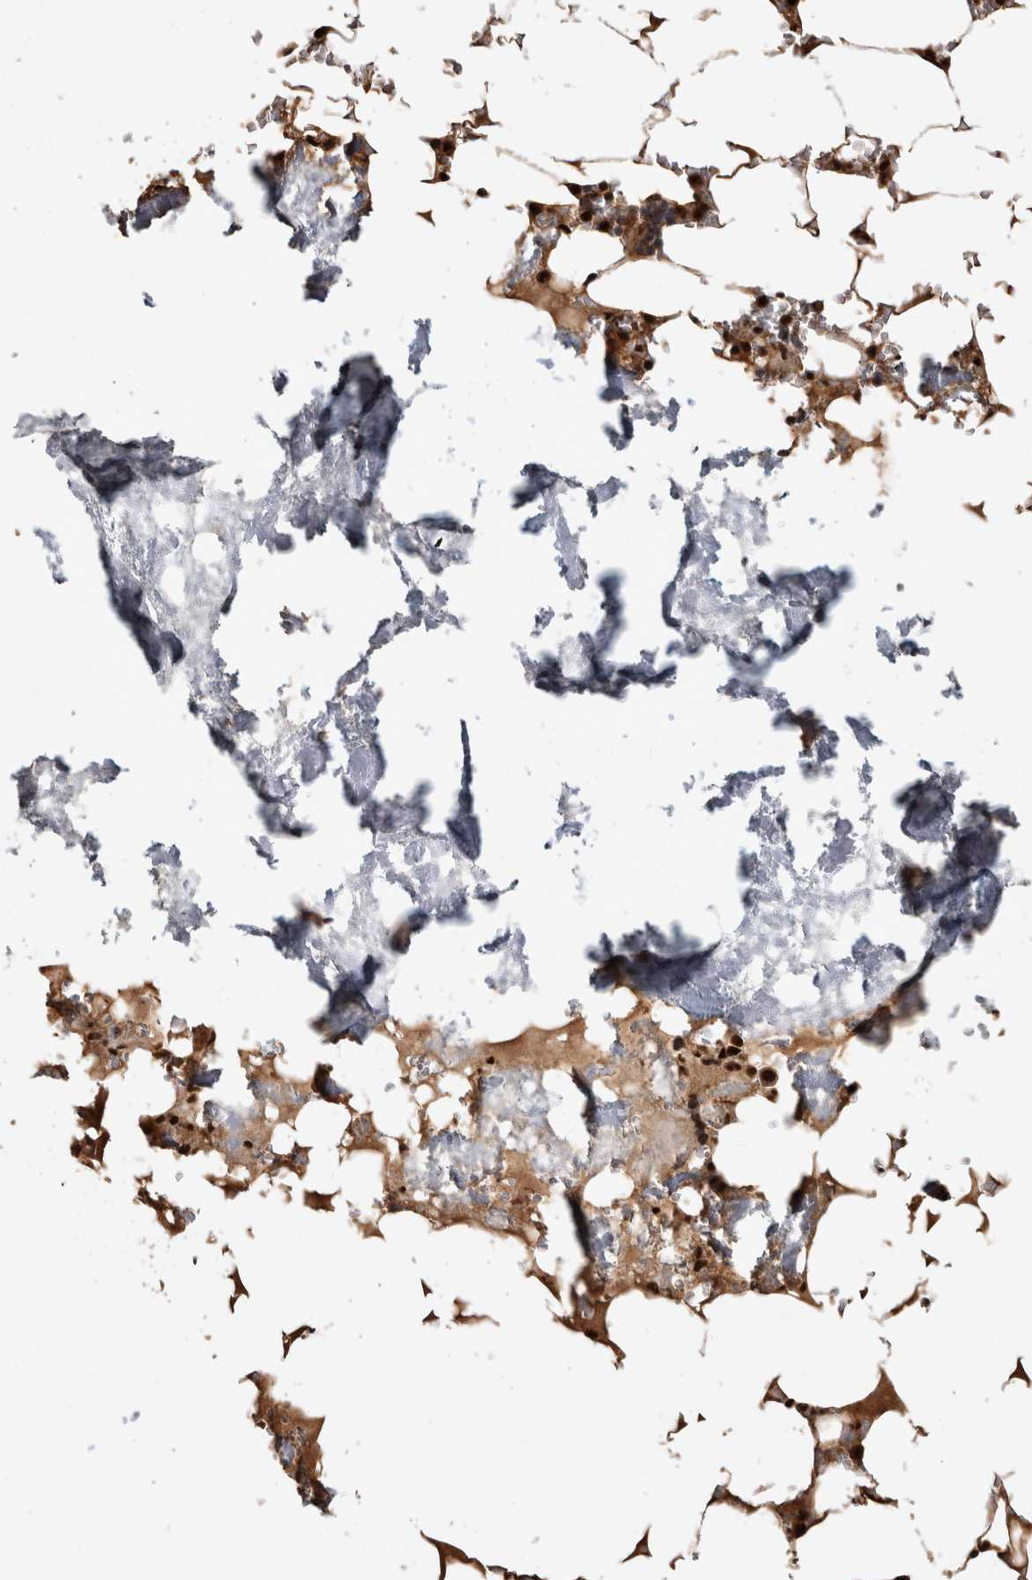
{"staining": {"intensity": "strong", "quantity": ">75%", "location": "nuclear"}, "tissue": "bone marrow", "cell_type": "Hematopoietic cells", "image_type": "normal", "snomed": [{"axis": "morphology", "description": "Normal tissue, NOS"}, {"axis": "topography", "description": "Bone marrow"}], "caption": "Hematopoietic cells display high levels of strong nuclear staining in approximately >75% of cells in unremarkable human bone marrow.", "gene": "RAD50", "patient": {"sex": "male", "age": 70}}